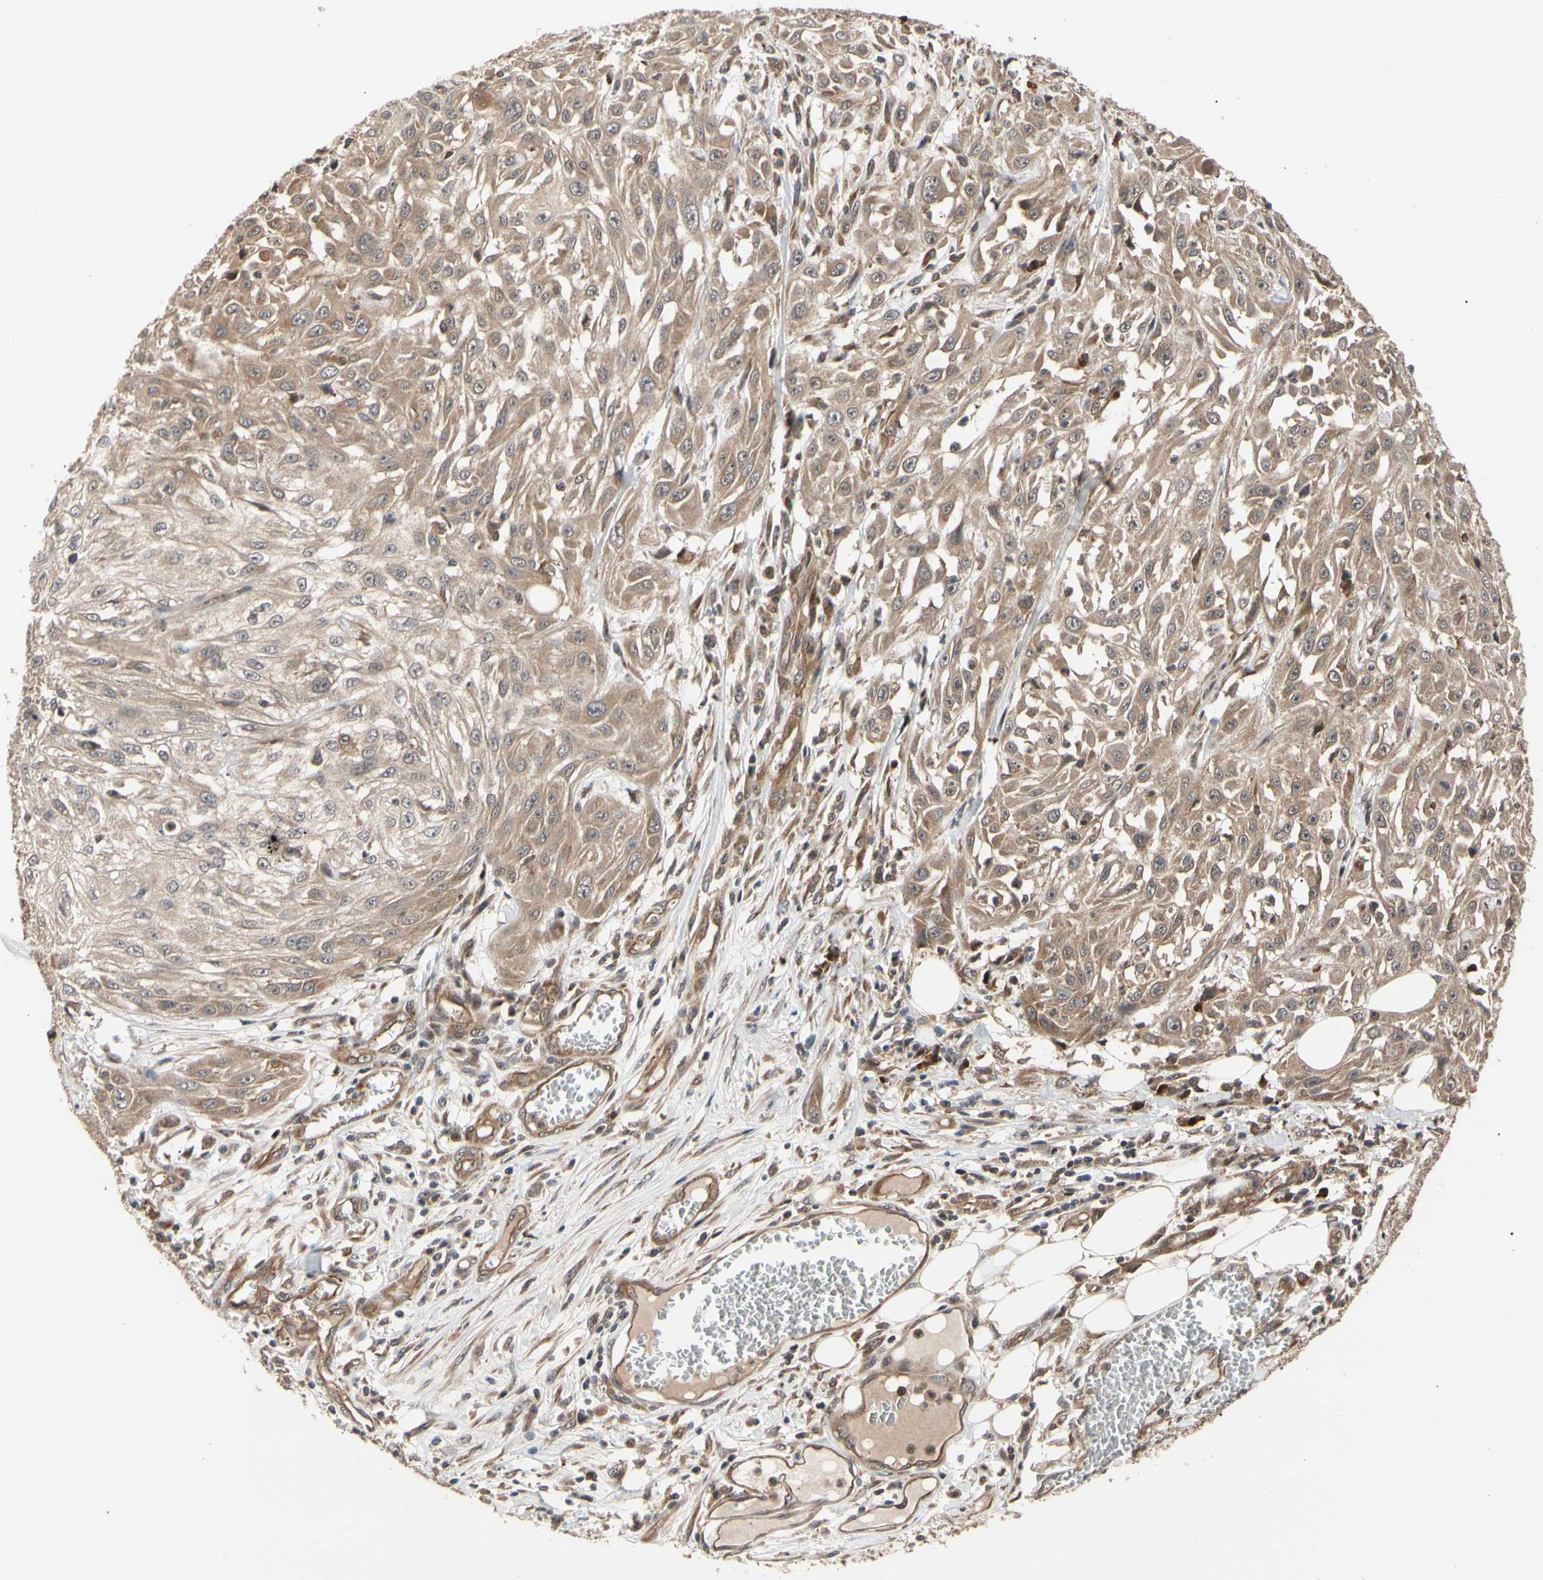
{"staining": {"intensity": "weak", "quantity": ">75%", "location": "cytoplasmic/membranous"}, "tissue": "skin cancer", "cell_type": "Tumor cells", "image_type": "cancer", "snomed": [{"axis": "morphology", "description": "Squamous cell carcinoma, NOS"}, {"axis": "topography", "description": "Skin"}], "caption": "A brown stain labels weak cytoplasmic/membranous staining of a protein in human skin cancer (squamous cell carcinoma) tumor cells.", "gene": "CYTIP", "patient": {"sex": "male", "age": 75}}